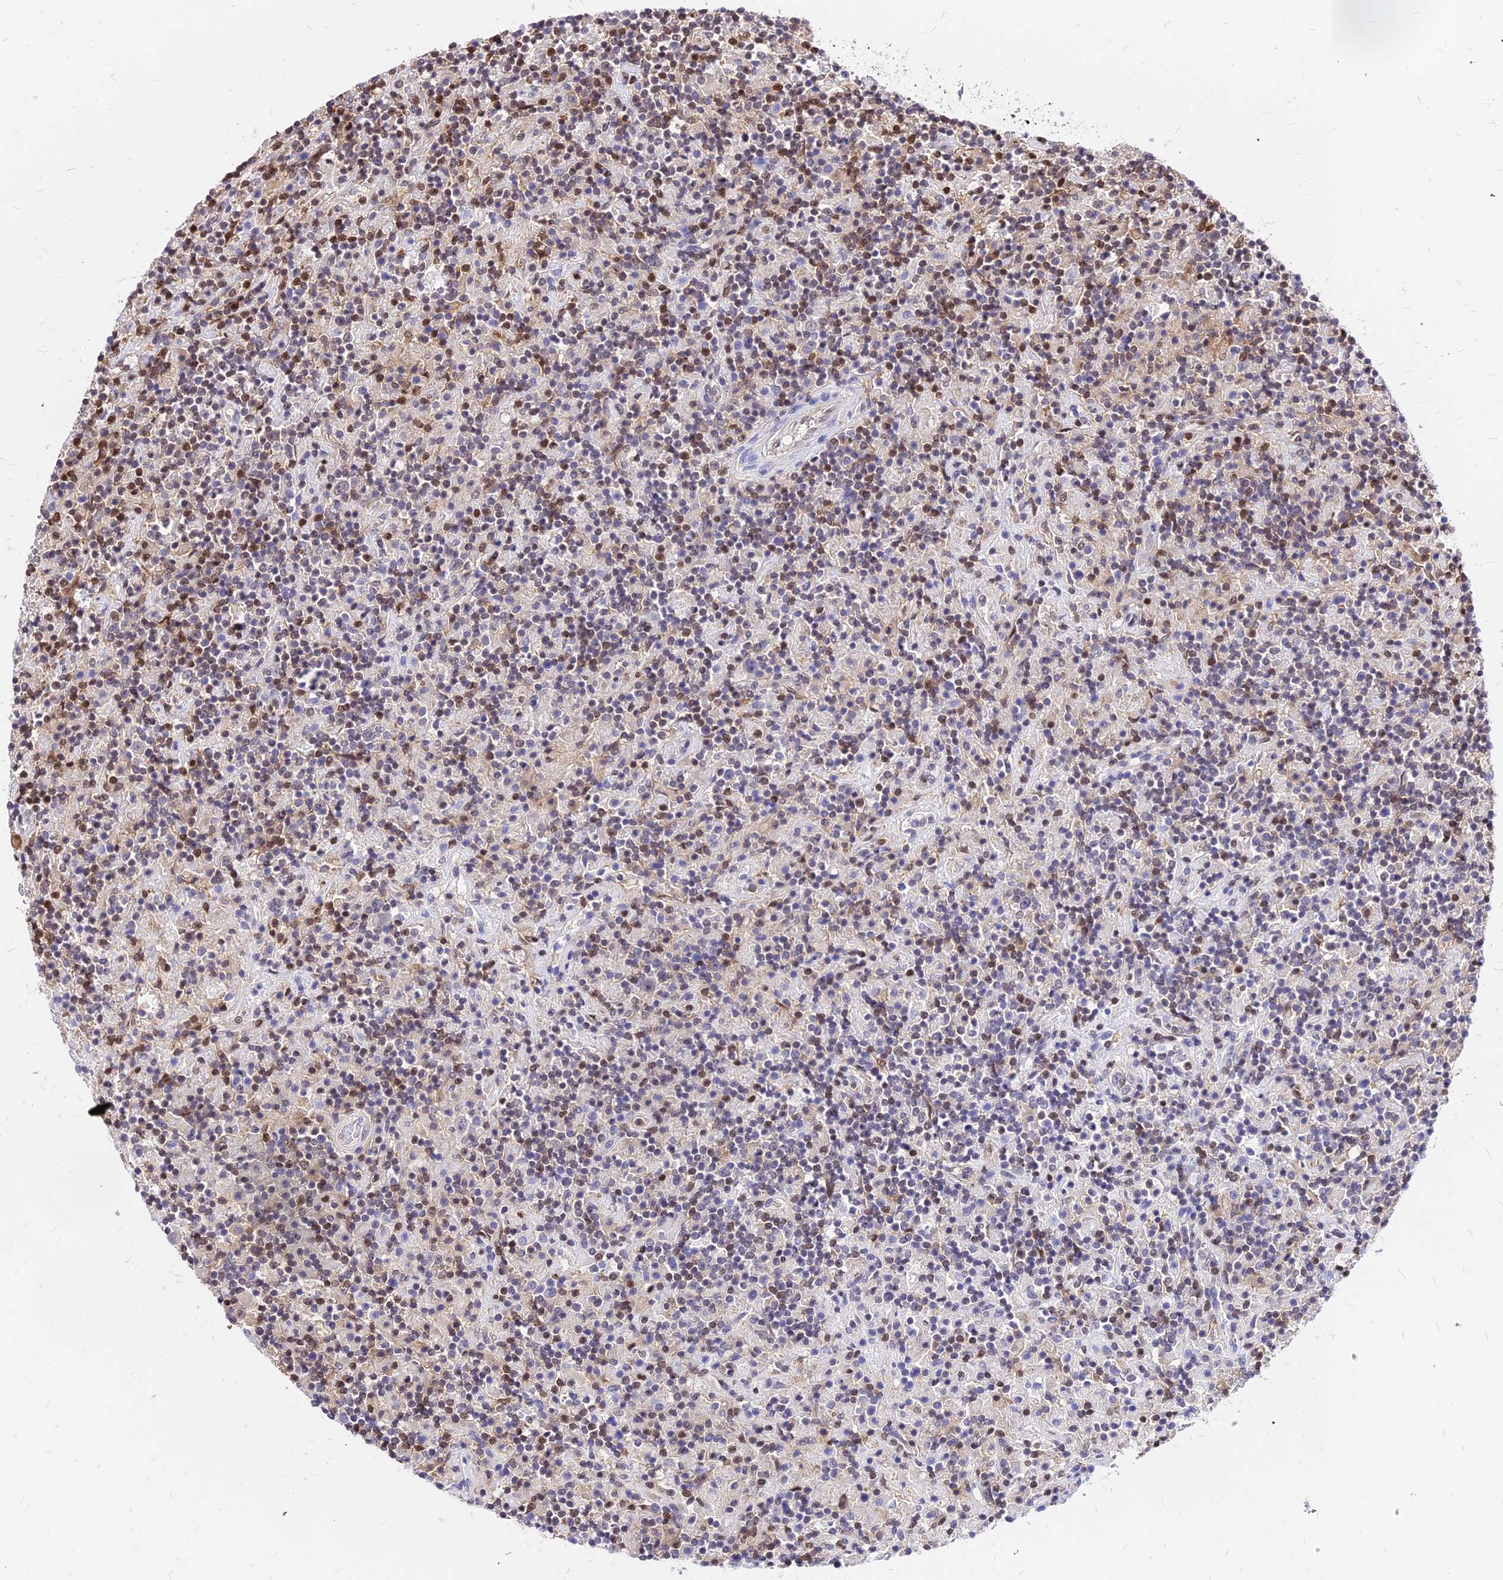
{"staining": {"intensity": "negative", "quantity": "none", "location": "none"}, "tissue": "lymphoma", "cell_type": "Tumor cells", "image_type": "cancer", "snomed": [{"axis": "morphology", "description": "Hodgkin's disease, NOS"}, {"axis": "topography", "description": "Lymph node"}], "caption": "Photomicrograph shows no protein staining in tumor cells of Hodgkin's disease tissue.", "gene": "PAXX", "patient": {"sex": "male", "age": 70}}